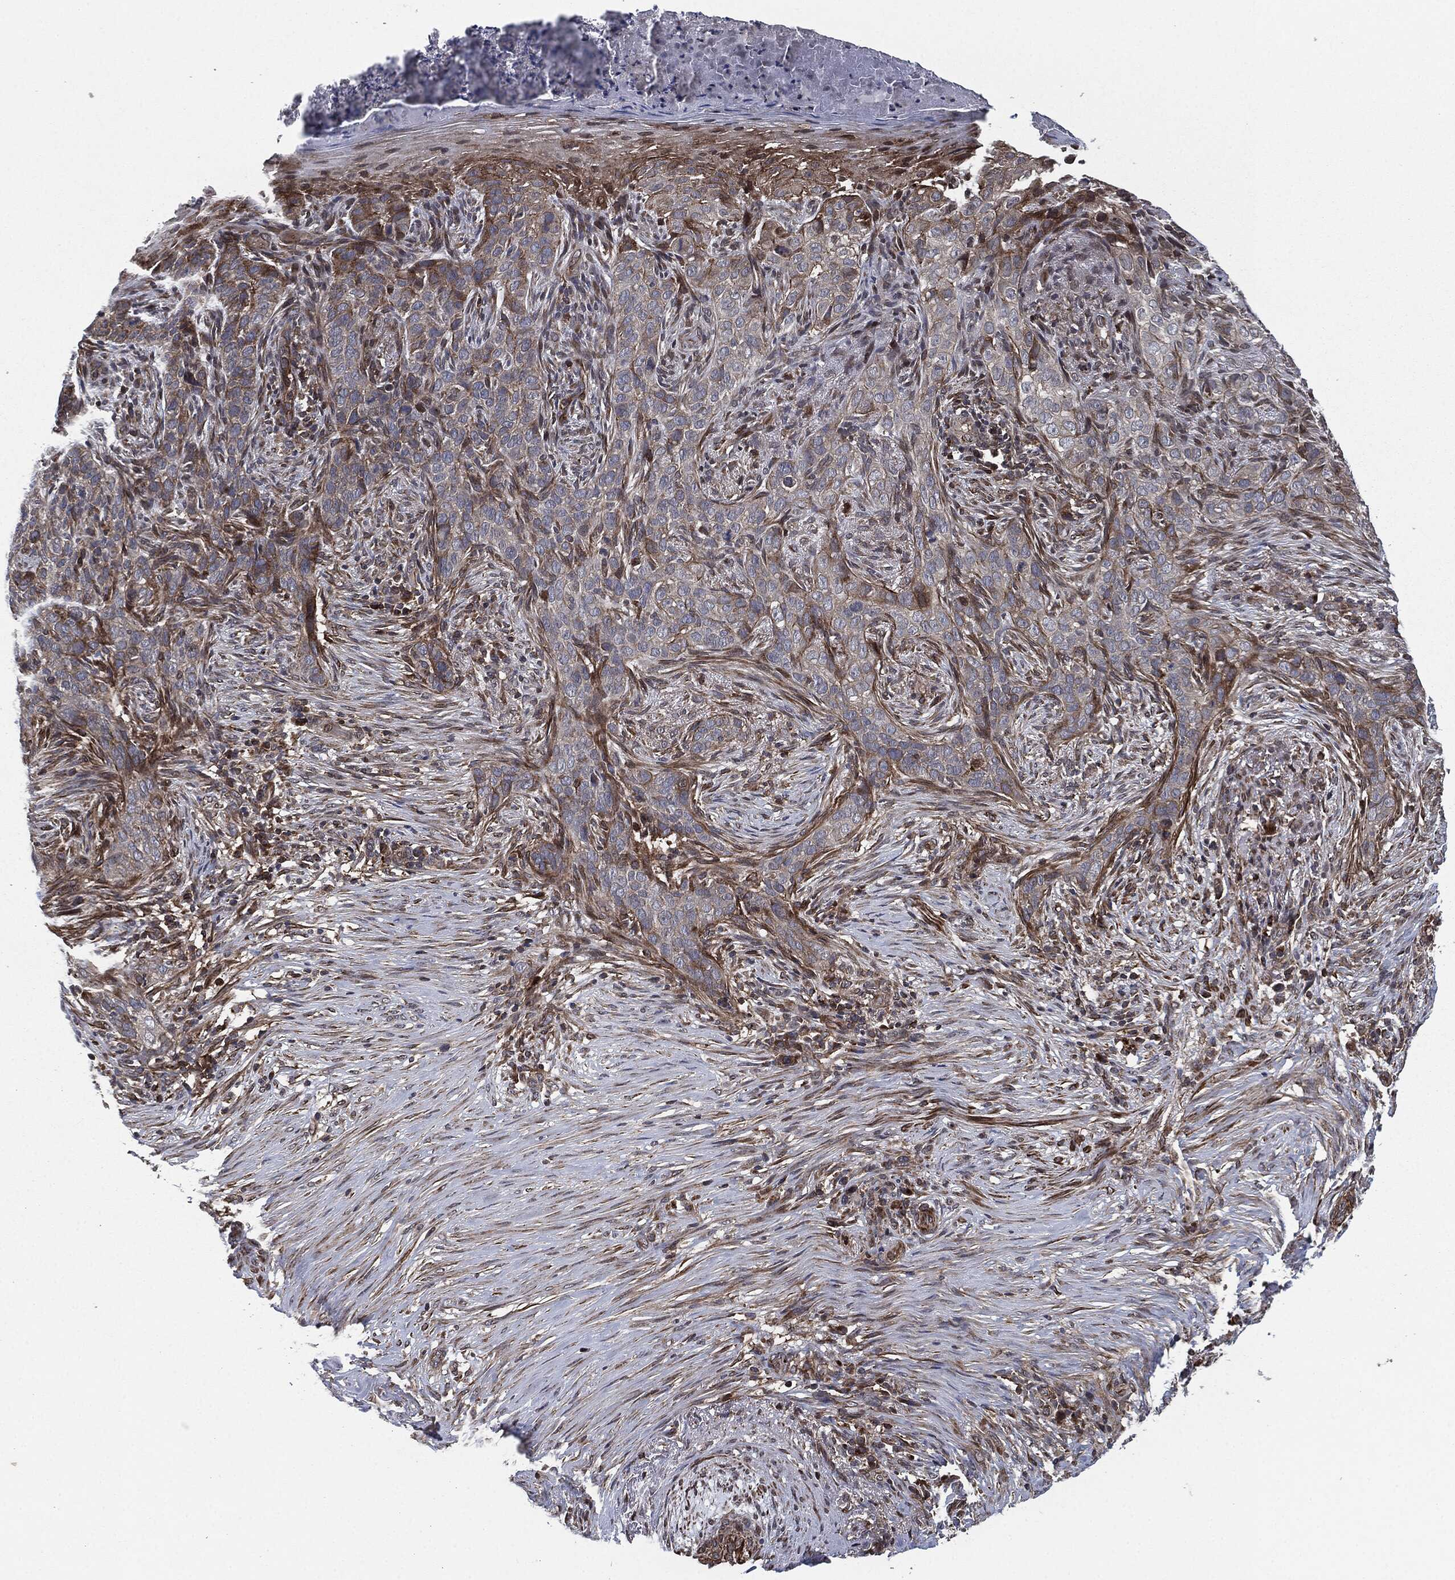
{"staining": {"intensity": "moderate", "quantity": "<25%", "location": "cytoplasmic/membranous"}, "tissue": "skin cancer", "cell_type": "Tumor cells", "image_type": "cancer", "snomed": [{"axis": "morphology", "description": "Squamous cell carcinoma, NOS"}, {"axis": "topography", "description": "Skin"}], "caption": "Moderate cytoplasmic/membranous protein staining is identified in about <25% of tumor cells in skin squamous cell carcinoma.", "gene": "UBR1", "patient": {"sex": "male", "age": 88}}